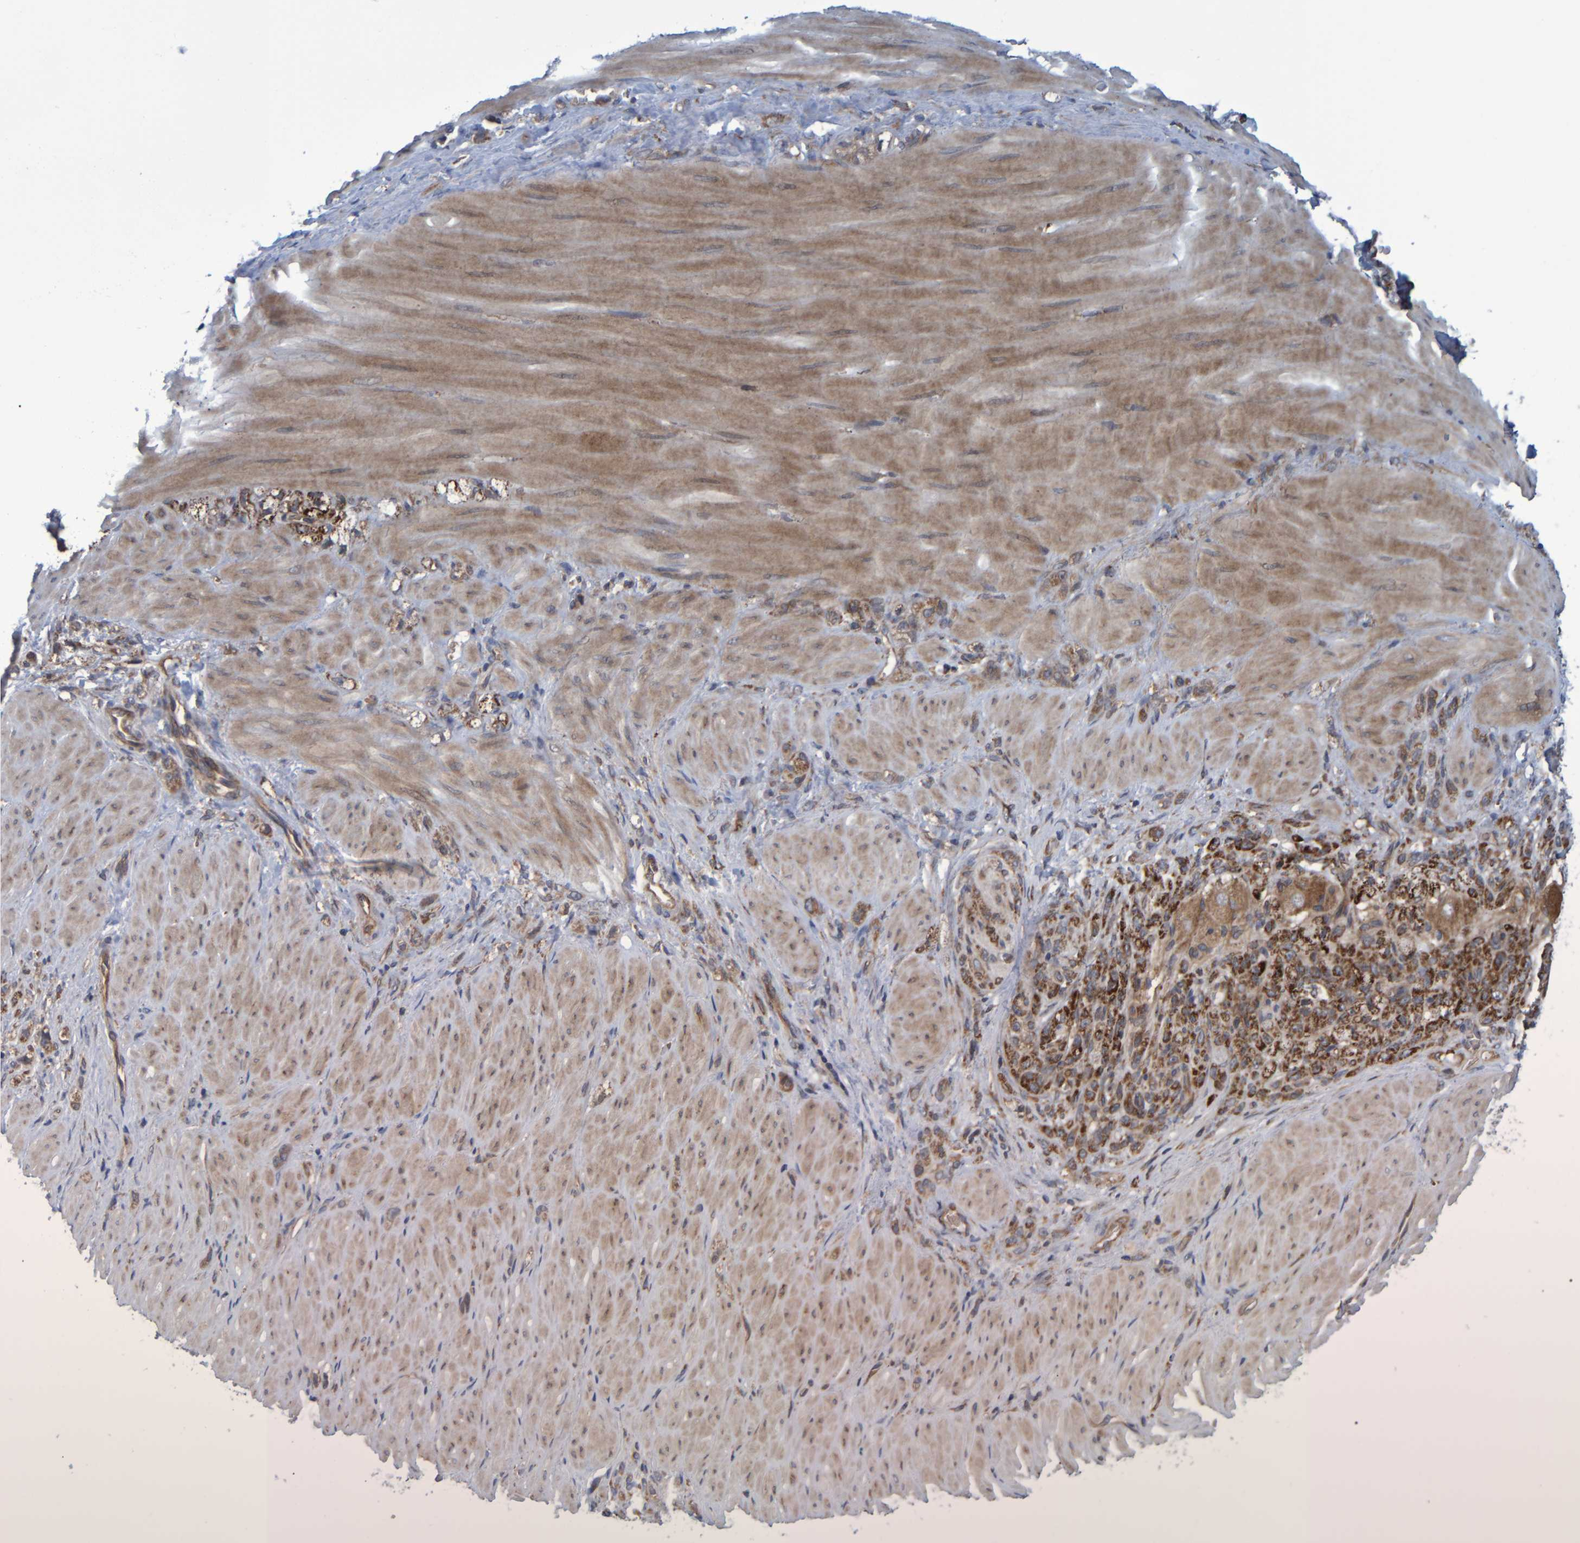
{"staining": {"intensity": "moderate", "quantity": ">75%", "location": "cytoplasmic/membranous"}, "tissue": "stomach cancer", "cell_type": "Tumor cells", "image_type": "cancer", "snomed": [{"axis": "morphology", "description": "Normal tissue, NOS"}, {"axis": "morphology", "description": "Adenocarcinoma, NOS"}, {"axis": "topography", "description": "Stomach"}], "caption": "High-power microscopy captured an IHC photomicrograph of adenocarcinoma (stomach), revealing moderate cytoplasmic/membranous positivity in approximately >75% of tumor cells. The staining is performed using DAB brown chromogen to label protein expression. The nuclei are counter-stained blue using hematoxylin.", "gene": "SPAG5", "patient": {"sex": "male", "age": 82}}